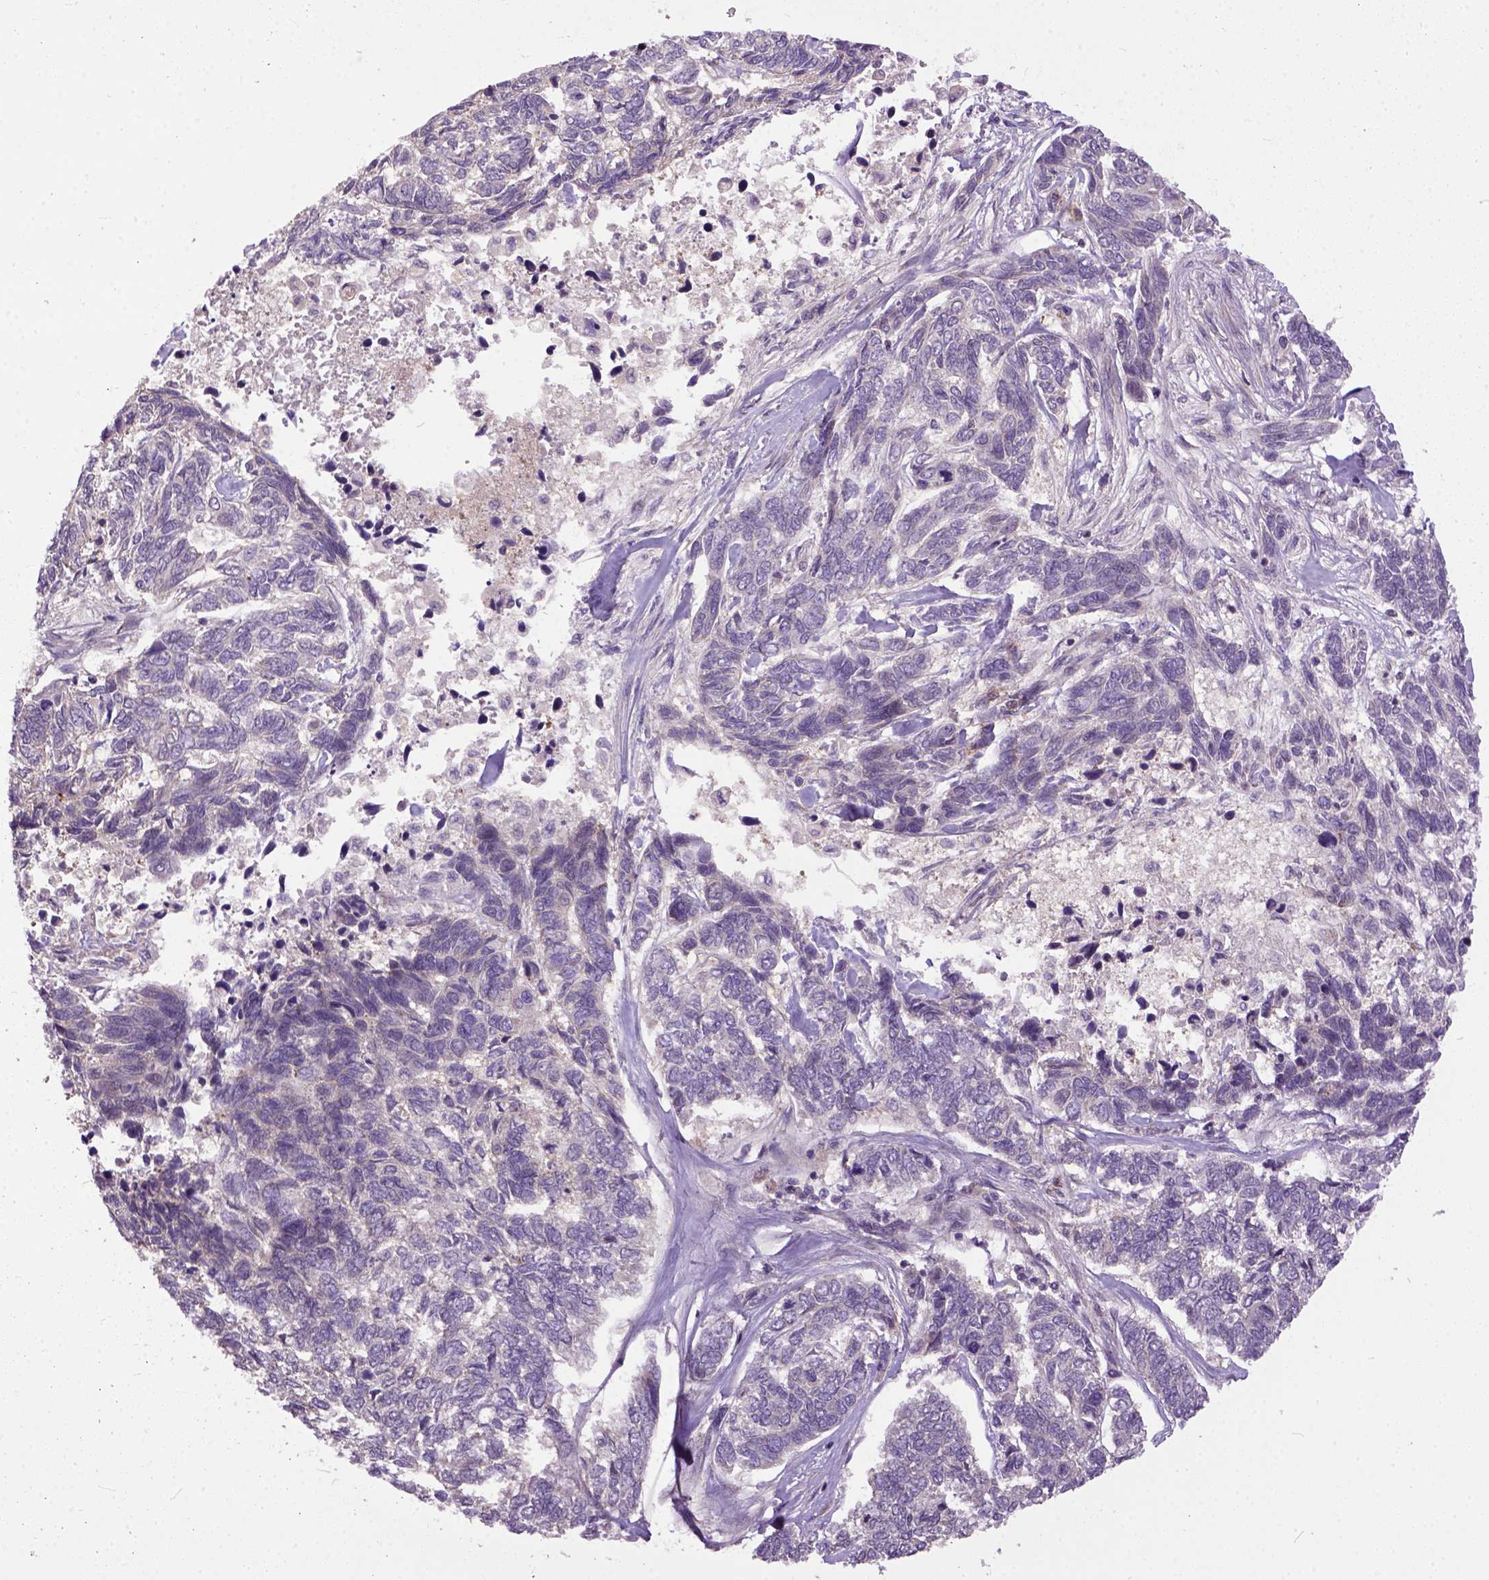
{"staining": {"intensity": "negative", "quantity": "none", "location": "none"}, "tissue": "skin cancer", "cell_type": "Tumor cells", "image_type": "cancer", "snomed": [{"axis": "morphology", "description": "Basal cell carcinoma"}, {"axis": "topography", "description": "Skin"}], "caption": "Immunohistochemistry histopathology image of neoplastic tissue: human skin cancer stained with DAB exhibits no significant protein staining in tumor cells.", "gene": "CPNE1", "patient": {"sex": "female", "age": 65}}